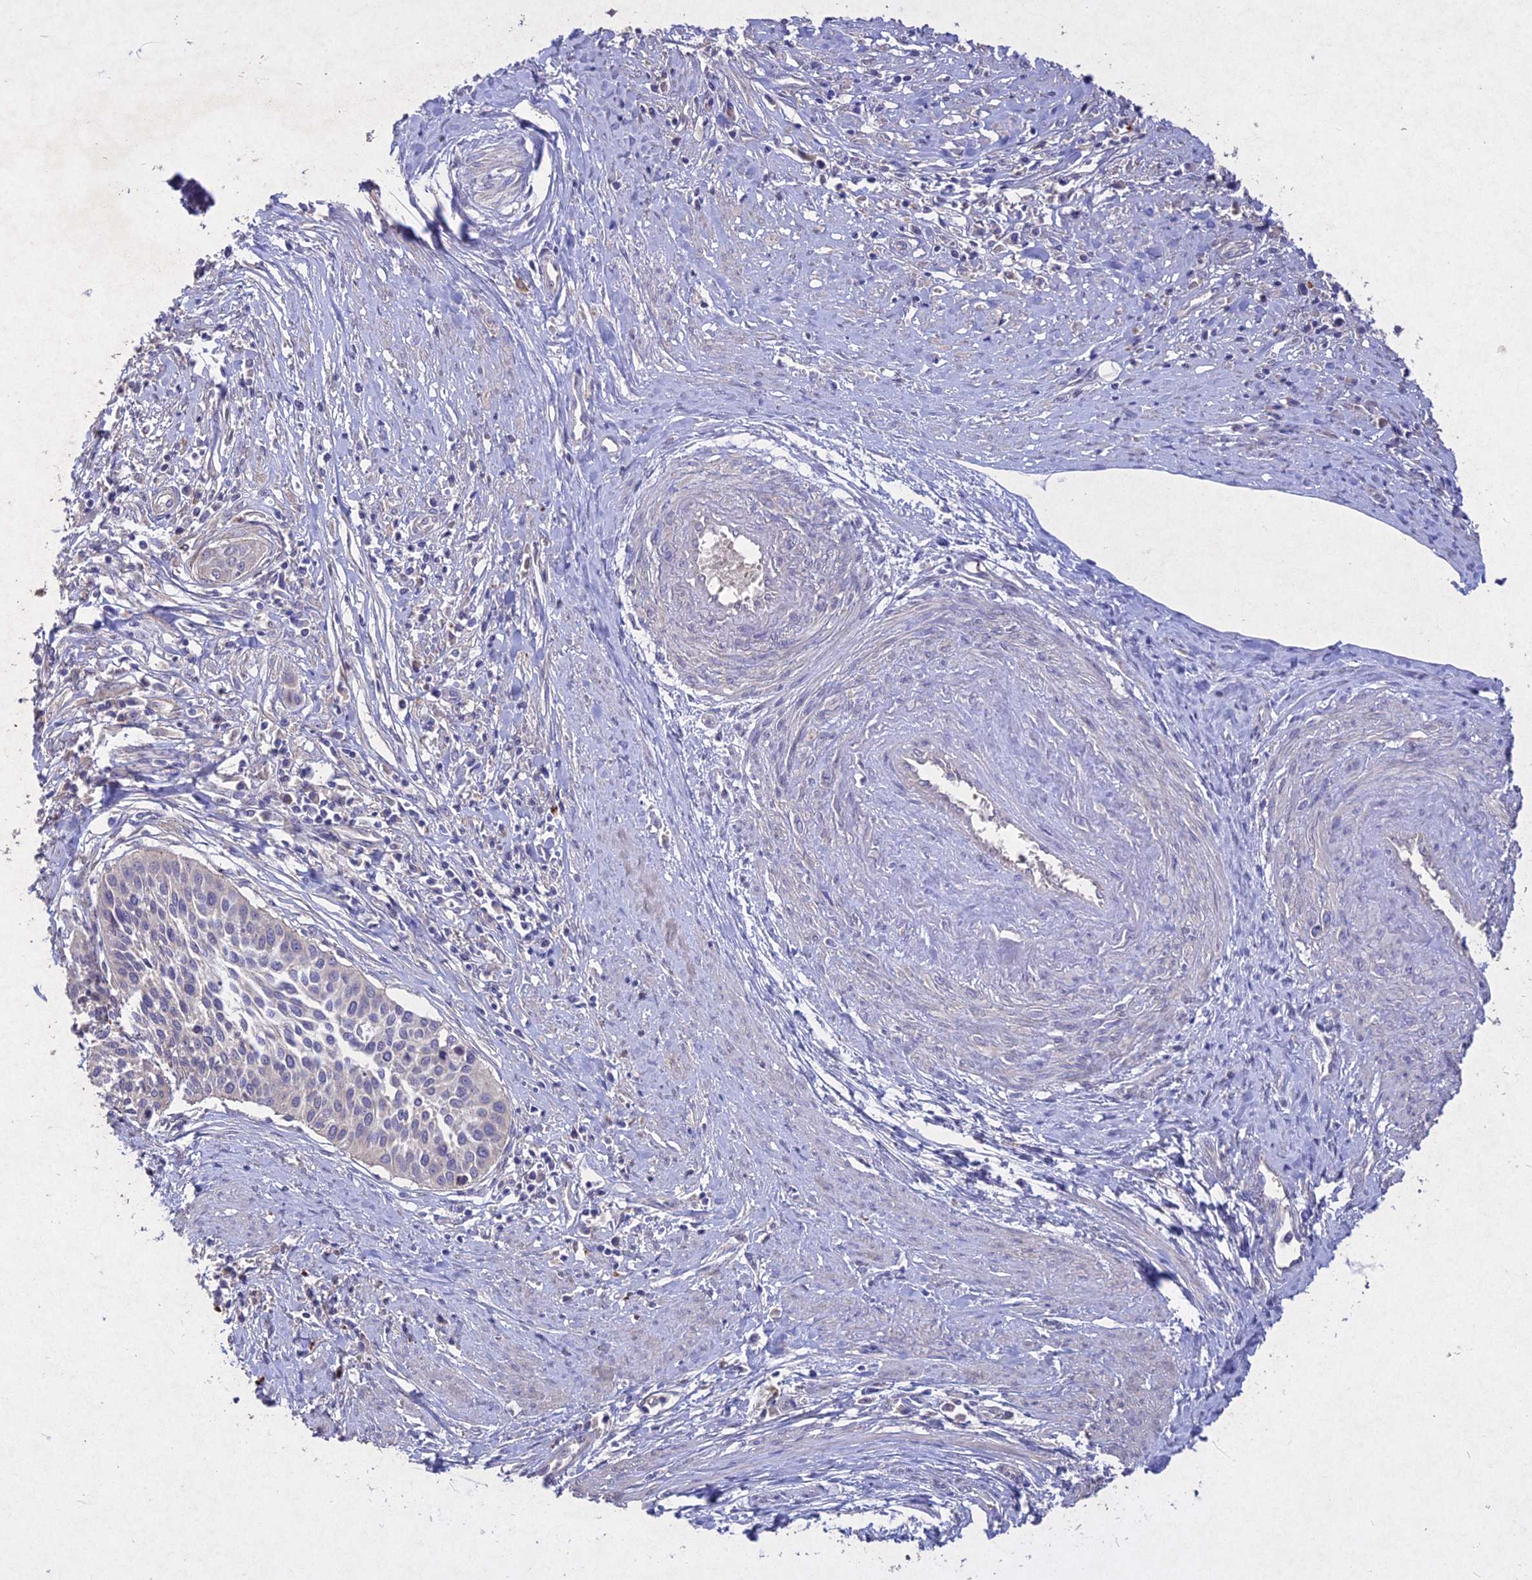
{"staining": {"intensity": "negative", "quantity": "none", "location": "none"}, "tissue": "cervical cancer", "cell_type": "Tumor cells", "image_type": "cancer", "snomed": [{"axis": "morphology", "description": "Squamous cell carcinoma, NOS"}, {"axis": "topography", "description": "Cervix"}], "caption": "The micrograph exhibits no staining of tumor cells in cervical cancer (squamous cell carcinoma).", "gene": "SLC26A4", "patient": {"sex": "female", "age": 34}}